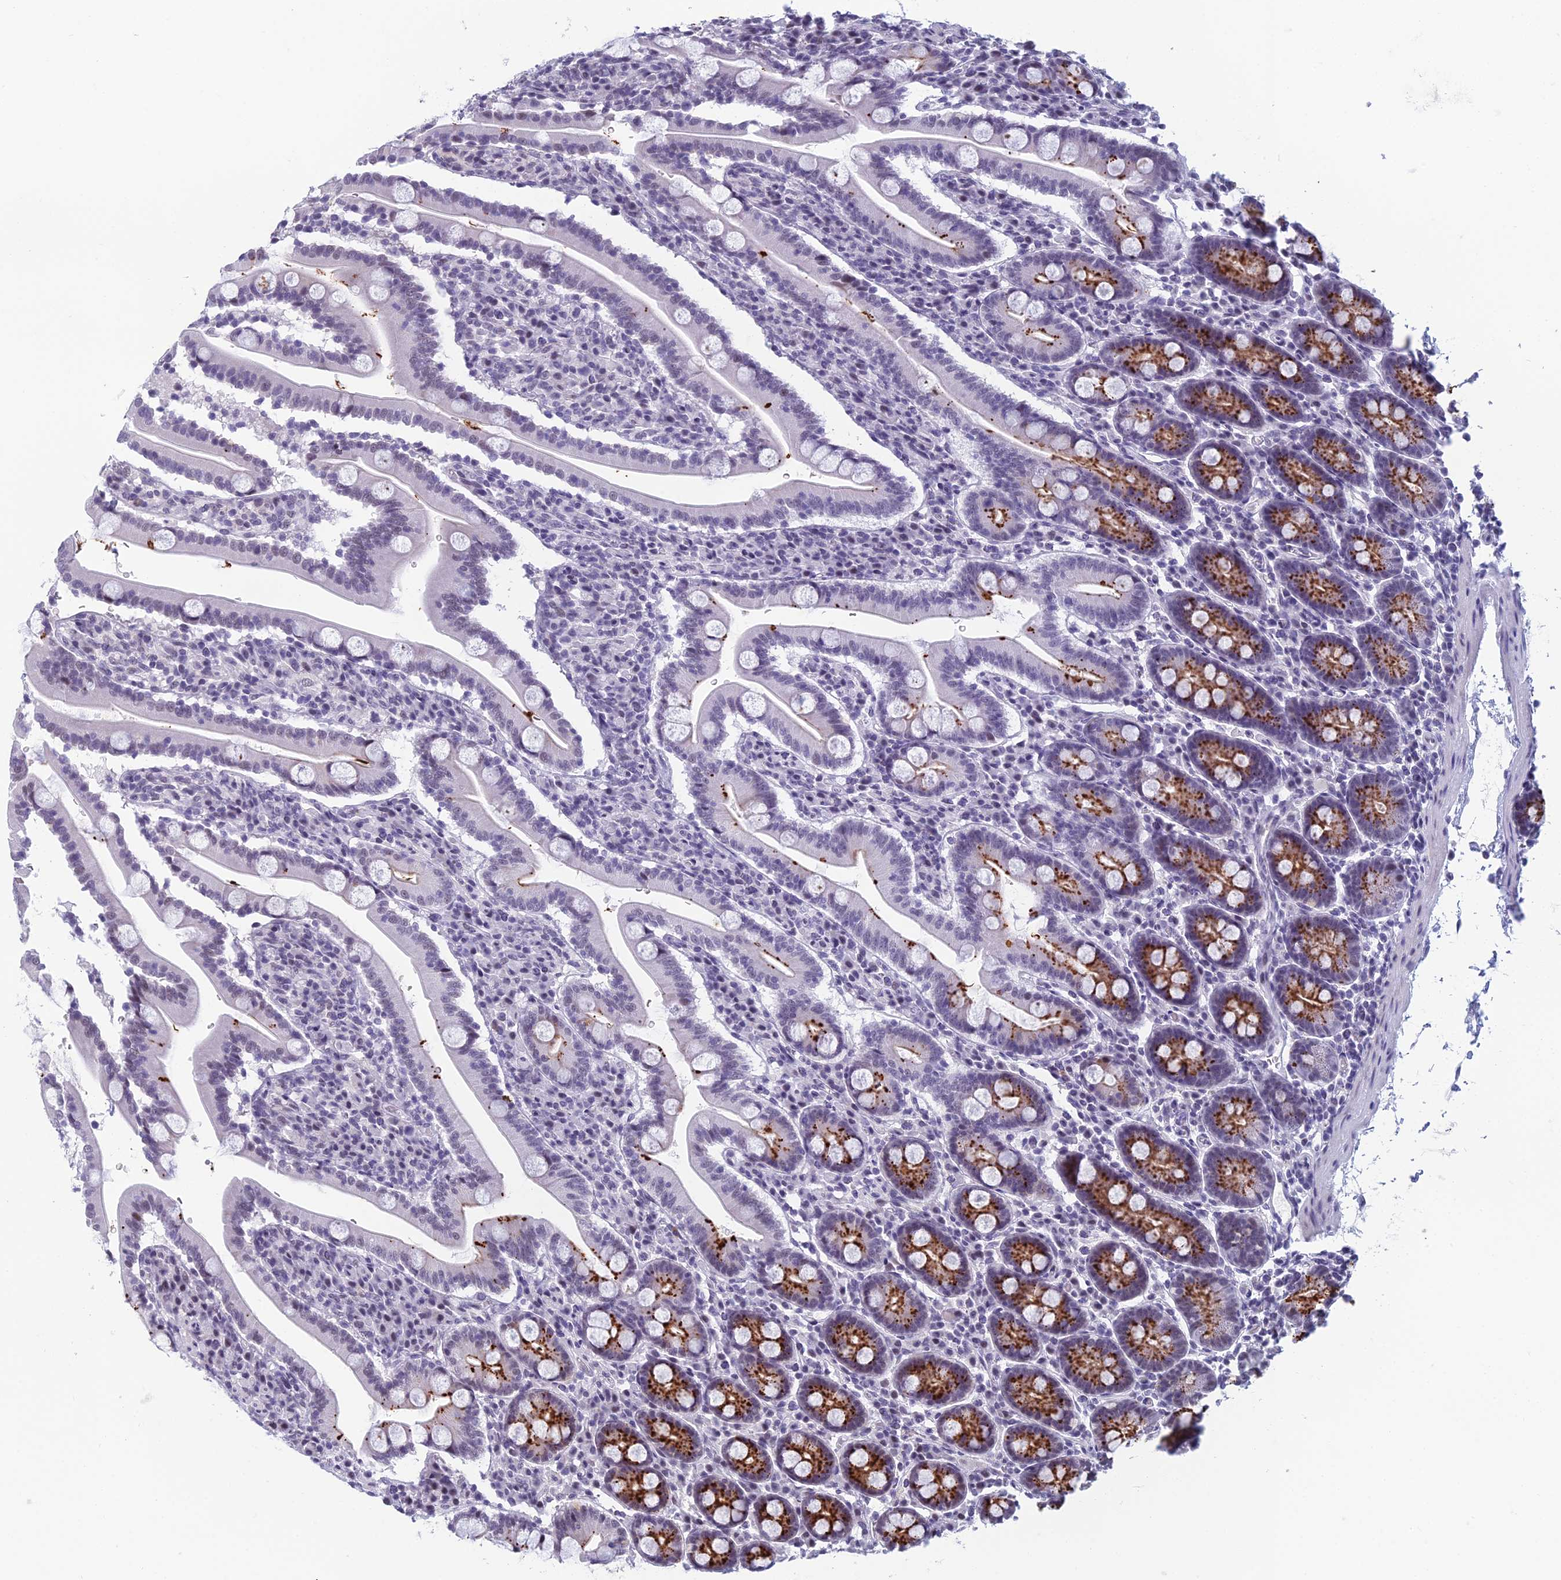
{"staining": {"intensity": "strong", "quantity": "<25%", "location": "cytoplasmic/membranous,nuclear"}, "tissue": "duodenum", "cell_type": "Glandular cells", "image_type": "normal", "snomed": [{"axis": "morphology", "description": "Normal tissue, NOS"}, {"axis": "topography", "description": "Duodenum"}], "caption": "Glandular cells exhibit medium levels of strong cytoplasmic/membranous,nuclear positivity in approximately <25% of cells in normal duodenum.", "gene": "RGS17", "patient": {"sex": "male", "age": 35}}